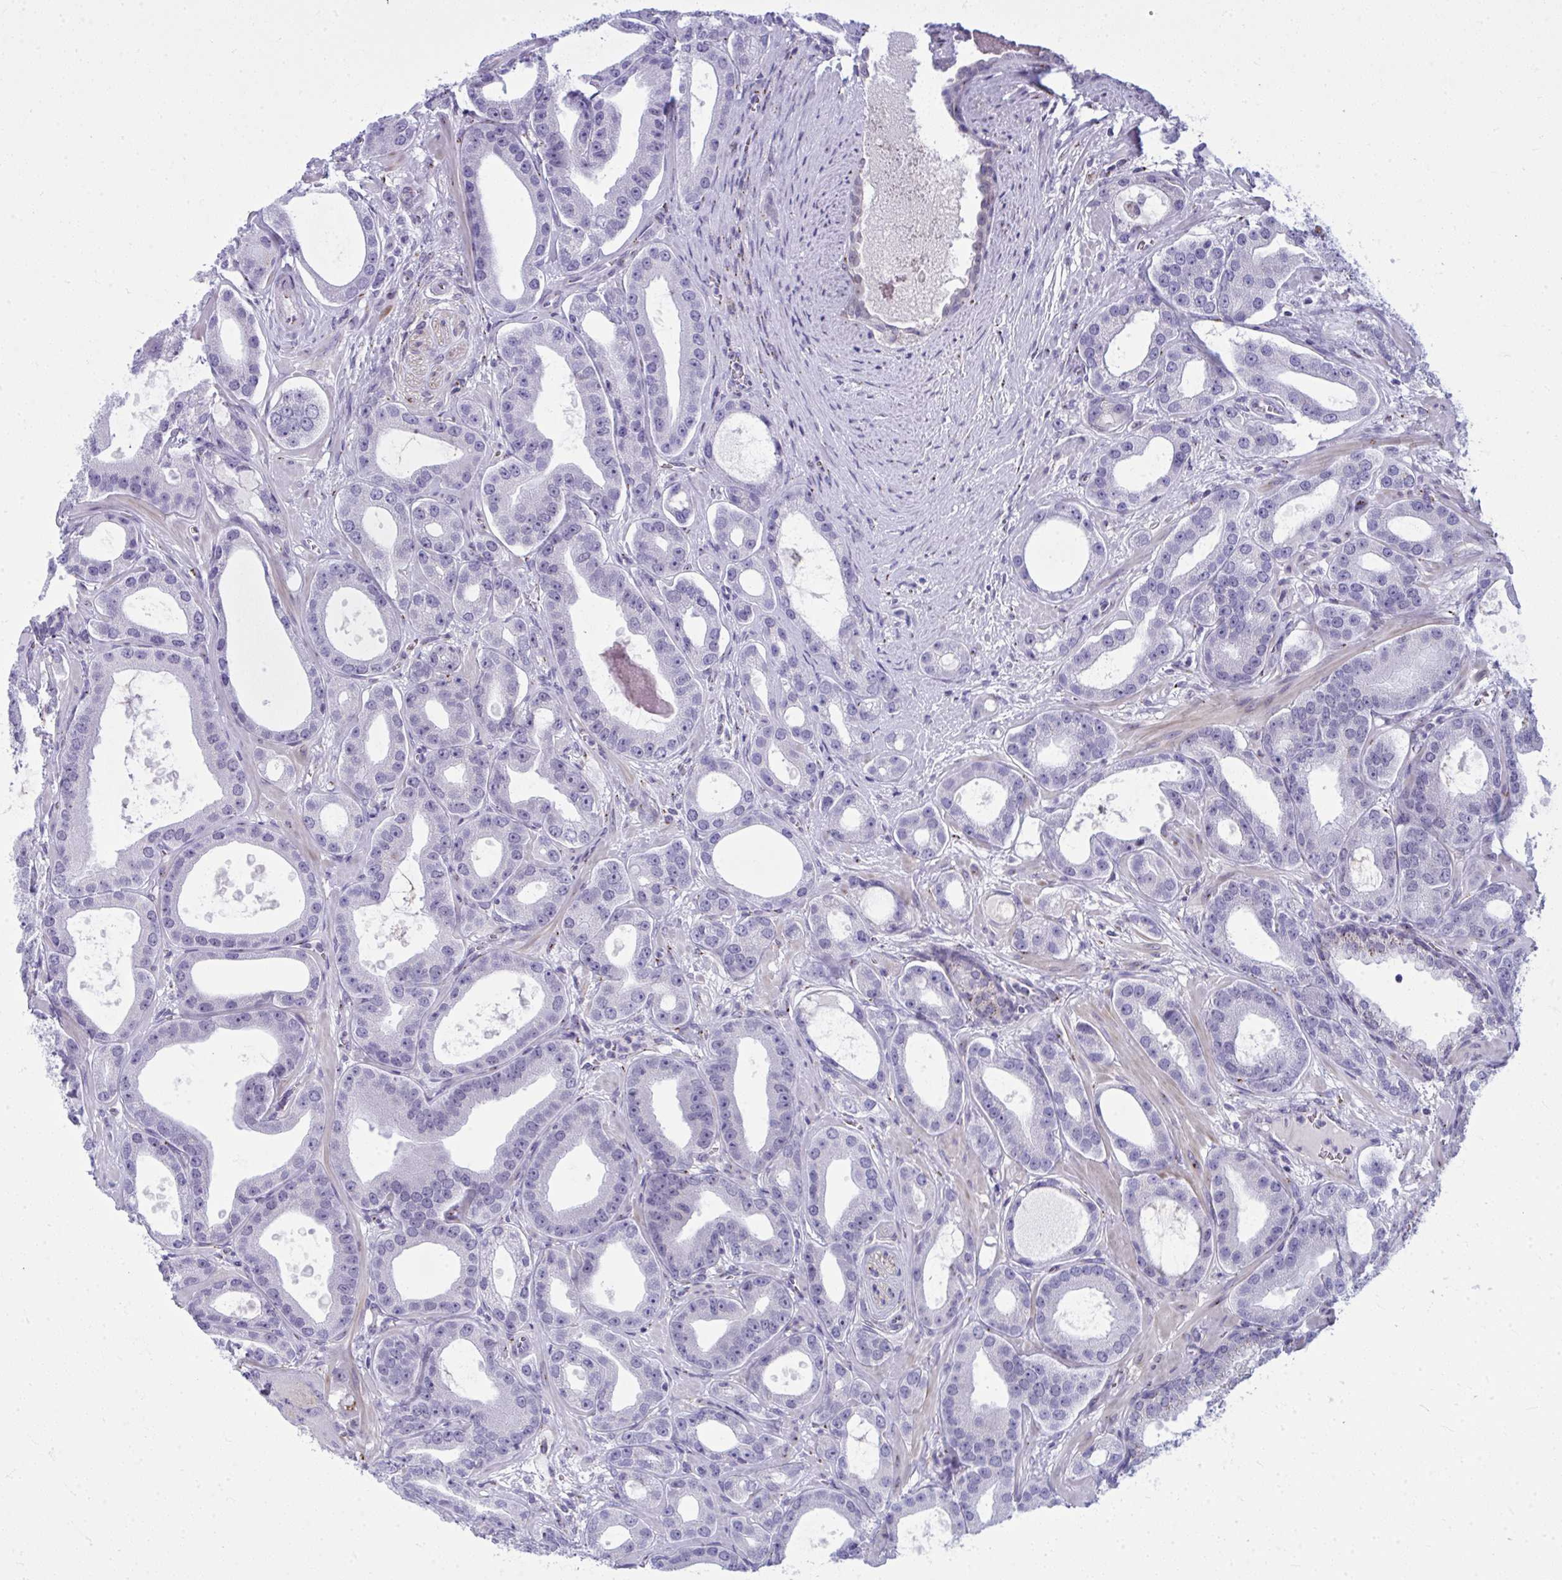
{"staining": {"intensity": "negative", "quantity": "none", "location": "none"}, "tissue": "prostate cancer", "cell_type": "Tumor cells", "image_type": "cancer", "snomed": [{"axis": "morphology", "description": "Adenocarcinoma, High grade"}, {"axis": "topography", "description": "Prostate"}], "caption": "Prostate high-grade adenocarcinoma stained for a protein using immunohistochemistry (IHC) exhibits no staining tumor cells.", "gene": "DTX4", "patient": {"sex": "male", "age": 65}}